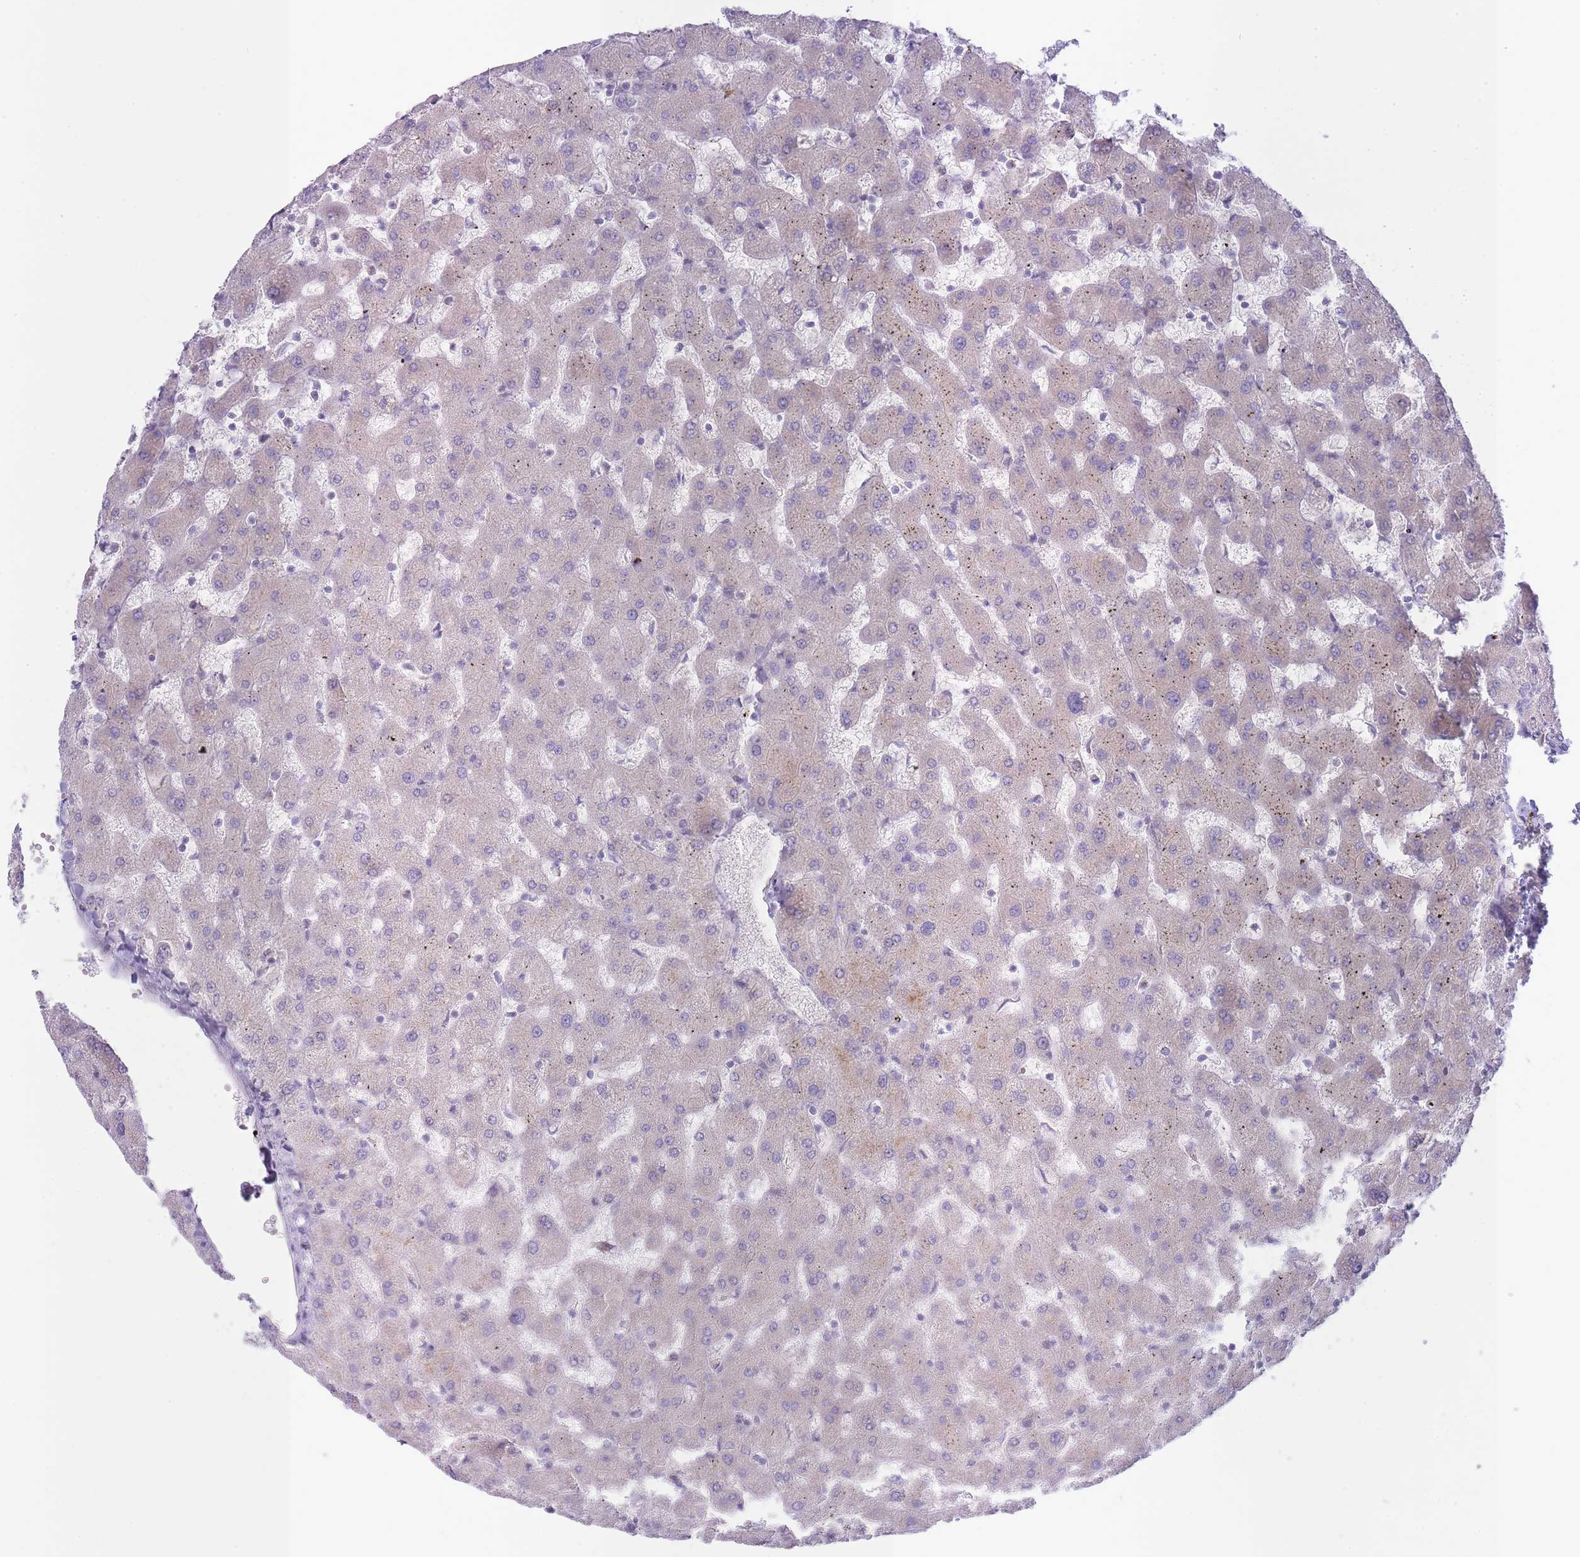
{"staining": {"intensity": "negative", "quantity": "none", "location": "none"}, "tissue": "liver", "cell_type": "Cholangiocytes", "image_type": "normal", "snomed": [{"axis": "morphology", "description": "Normal tissue, NOS"}, {"axis": "topography", "description": "Liver"}], "caption": "DAB (3,3'-diaminobenzidine) immunohistochemical staining of unremarkable liver shows no significant positivity in cholangiocytes.", "gene": "OR5L1", "patient": {"sex": "female", "age": 63}}